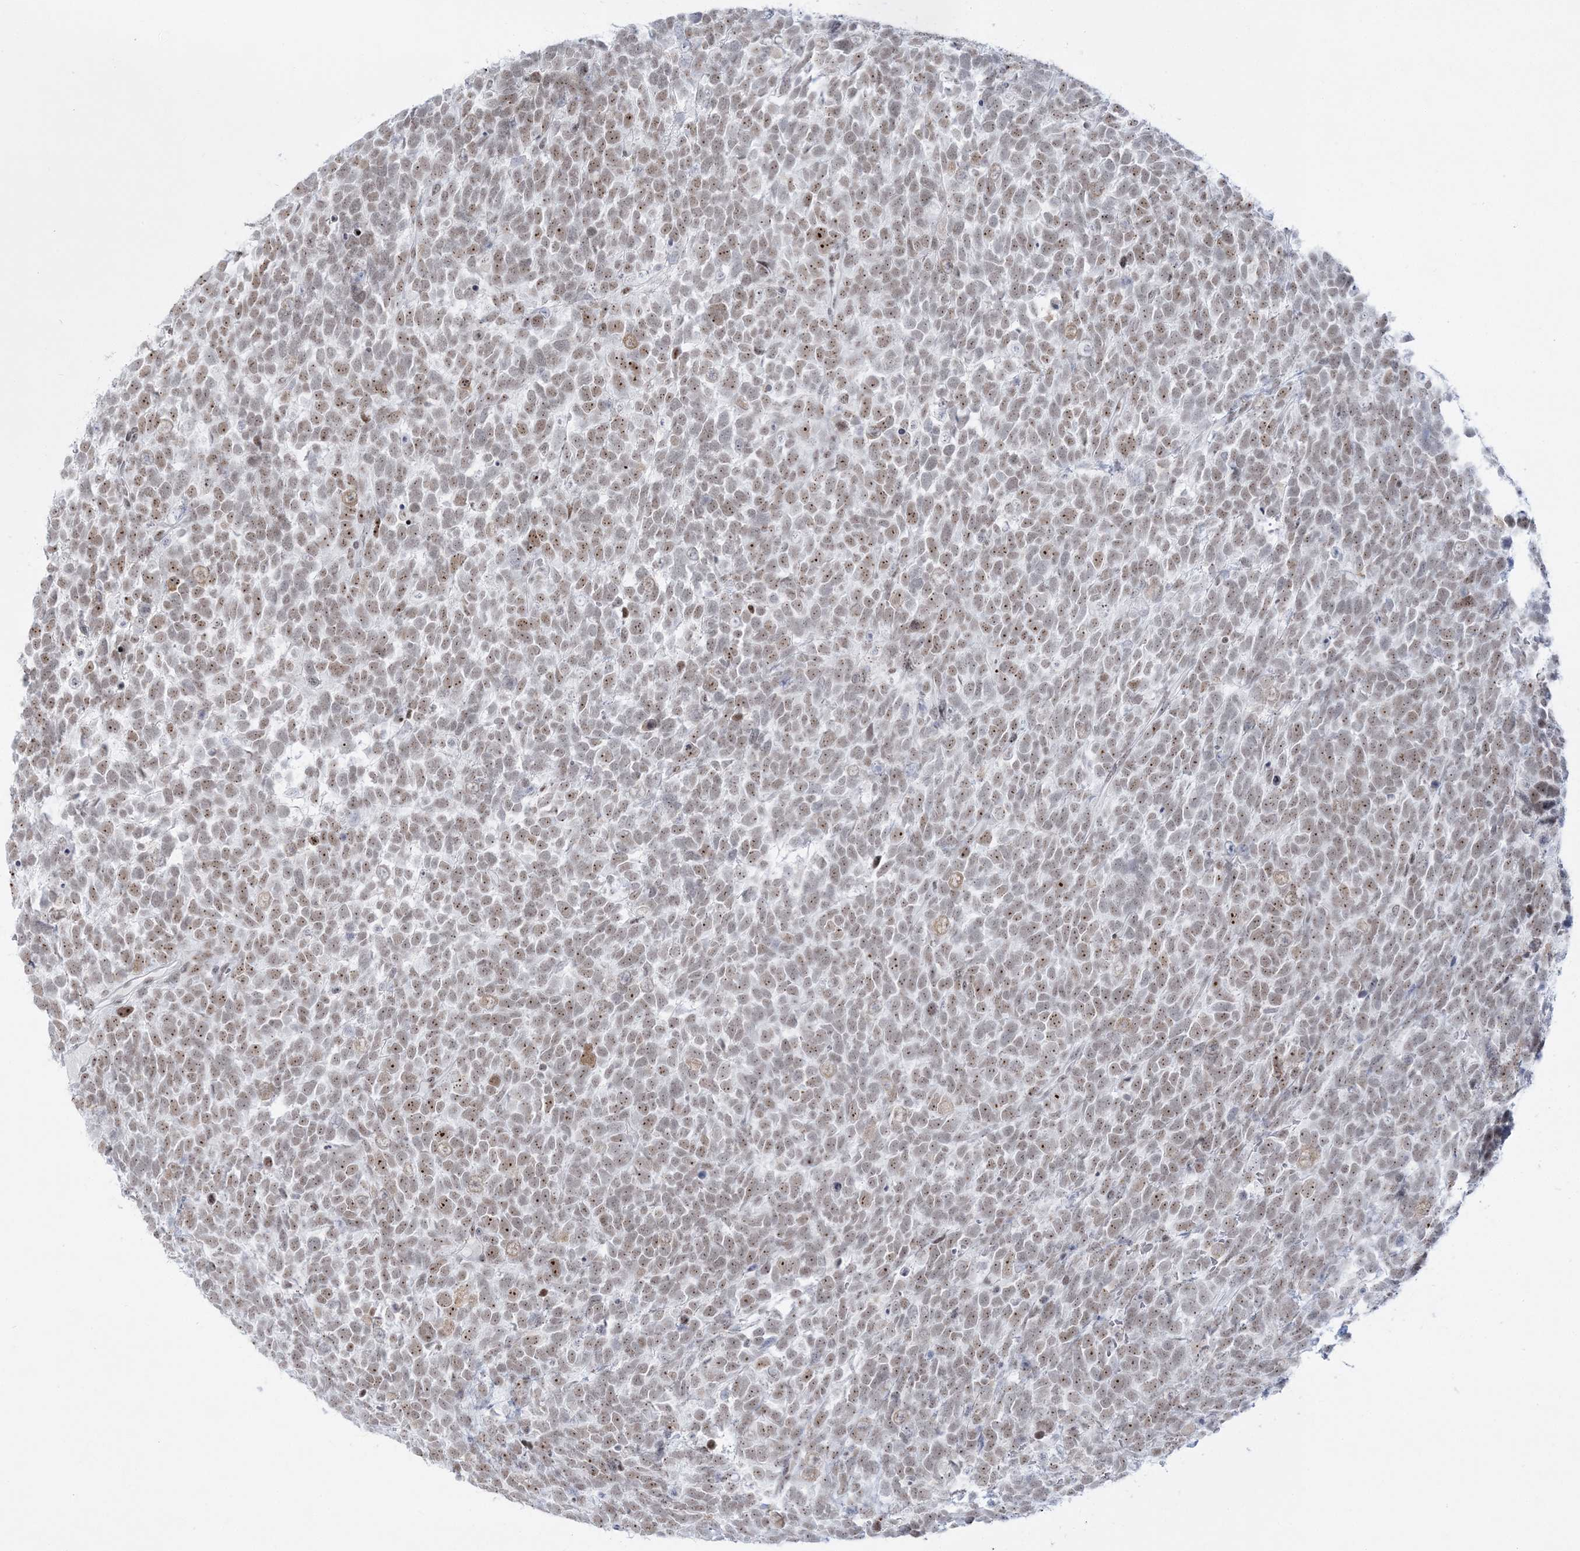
{"staining": {"intensity": "moderate", "quantity": ">75%", "location": "nuclear"}, "tissue": "urothelial cancer", "cell_type": "Tumor cells", "image_type": "cancer", "snomed": [{"axis": "morphology", "description": "Urothelial carcinoma, High grade"}, {"axis": "topography", "description": "Urinary bladder"}], "caption": "A high-resolution photomicrograph shows immunohistochemistry (IHC) staining of urothelial cancer, which reveals moderate nuclear positivity in approximately >75% of tumor cells.", "gene": "DDX21", "patient": {"sex": "female", "age": 82}}